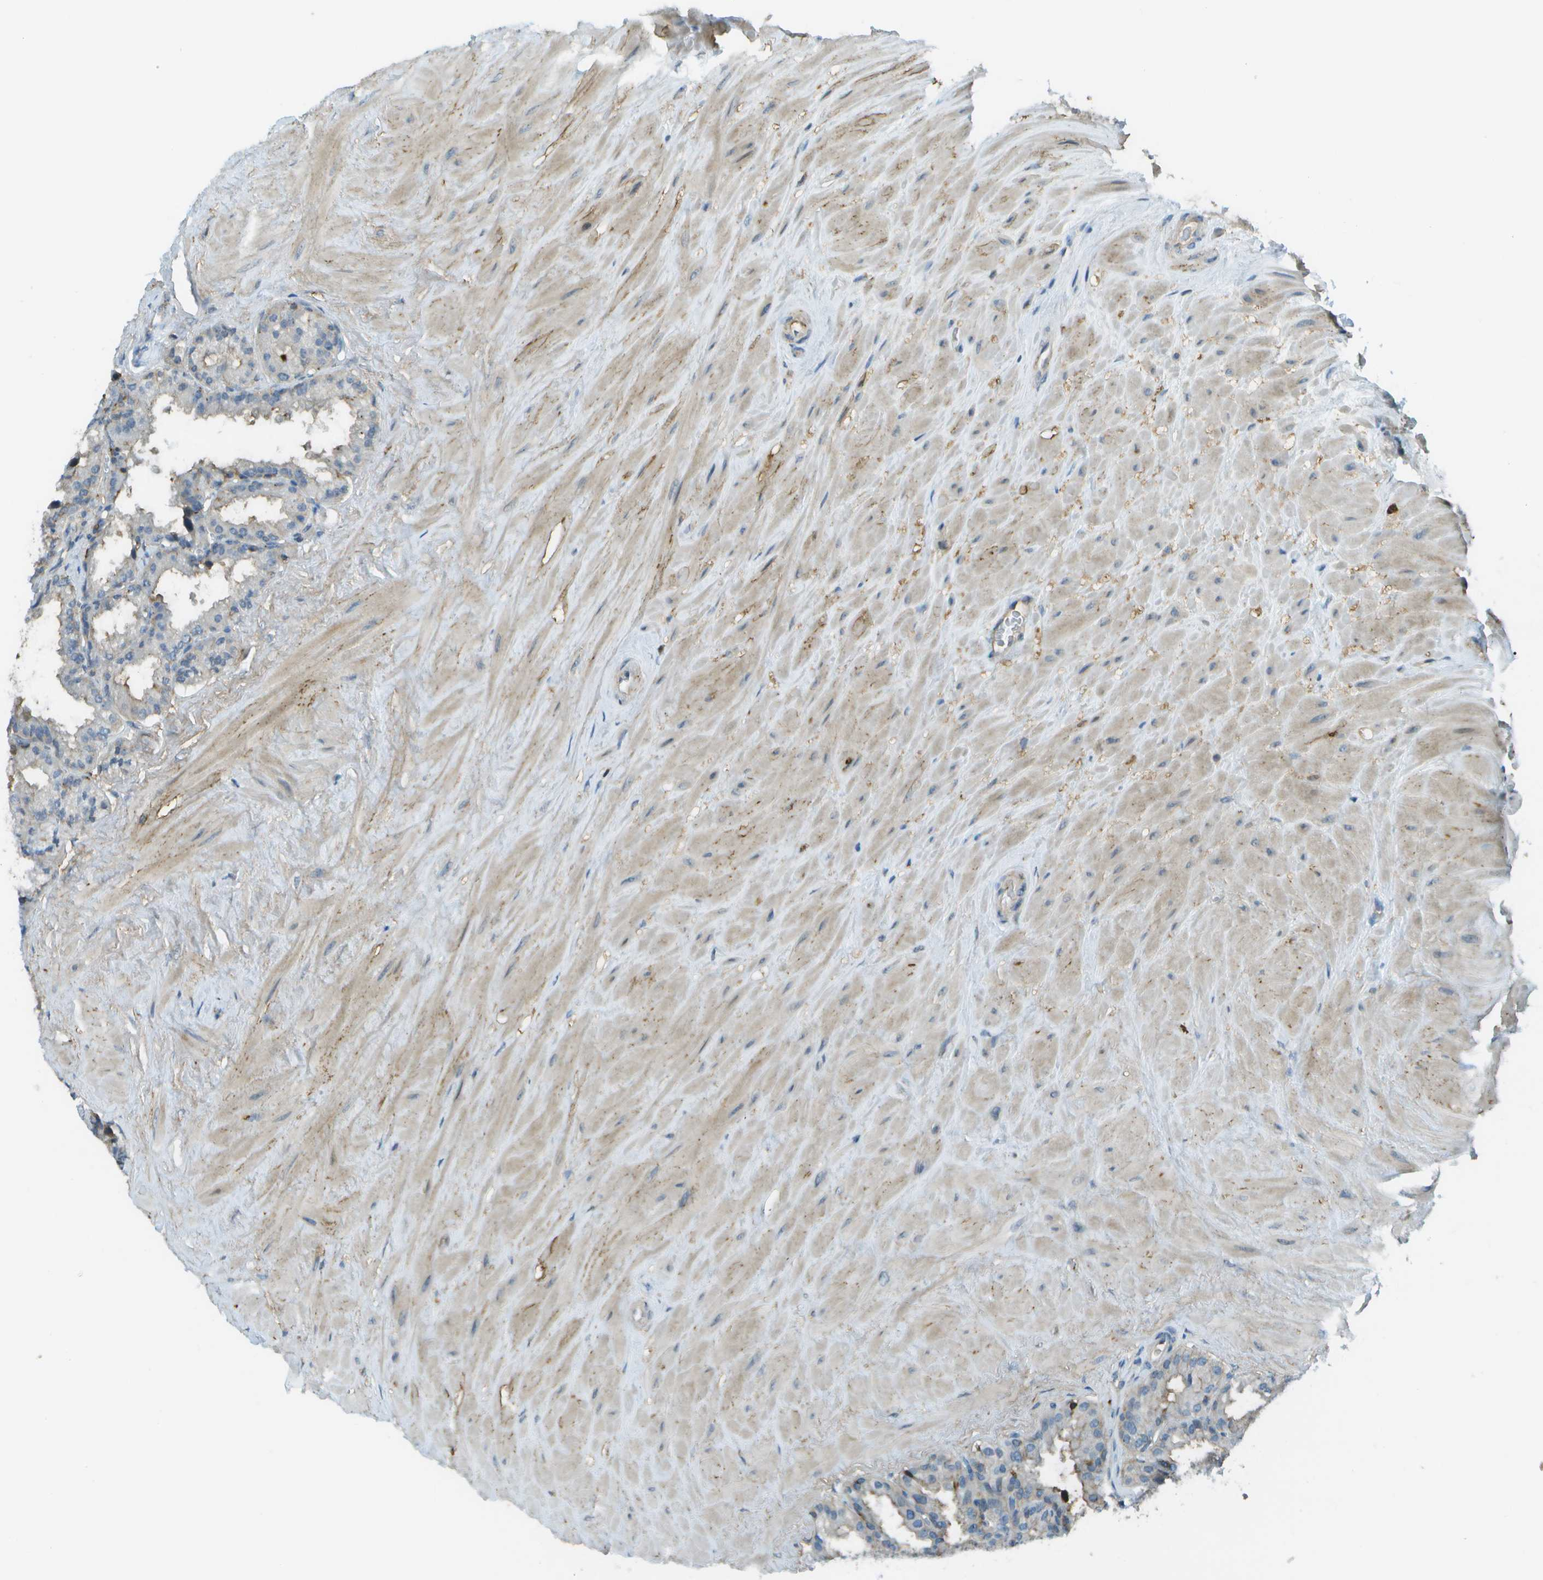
{"staining": {"intensity": "moderate", "quantity": "25%-75%", "location": "cytoplasmic/membranous"}, "tissue": "seminal vesicle", "cell_type": "Glandular cells", "image_type": "normal", "snomed": [{"axis": "morphology", "description": "Normal tissue, NOS"}, {"axis": "topography", "description": "Seminal veicle"}], "caption": "Immunohistochemical staining of unremarkable seminal vesicle displays 25%-75% levels of moderate cytoplasmic/membranous protein positivity in about 25%-75% of glandular cells. Nuclei are stained in blue.", "gene": "LRRC66", "patient": {"sex": "male", "age": 46}}